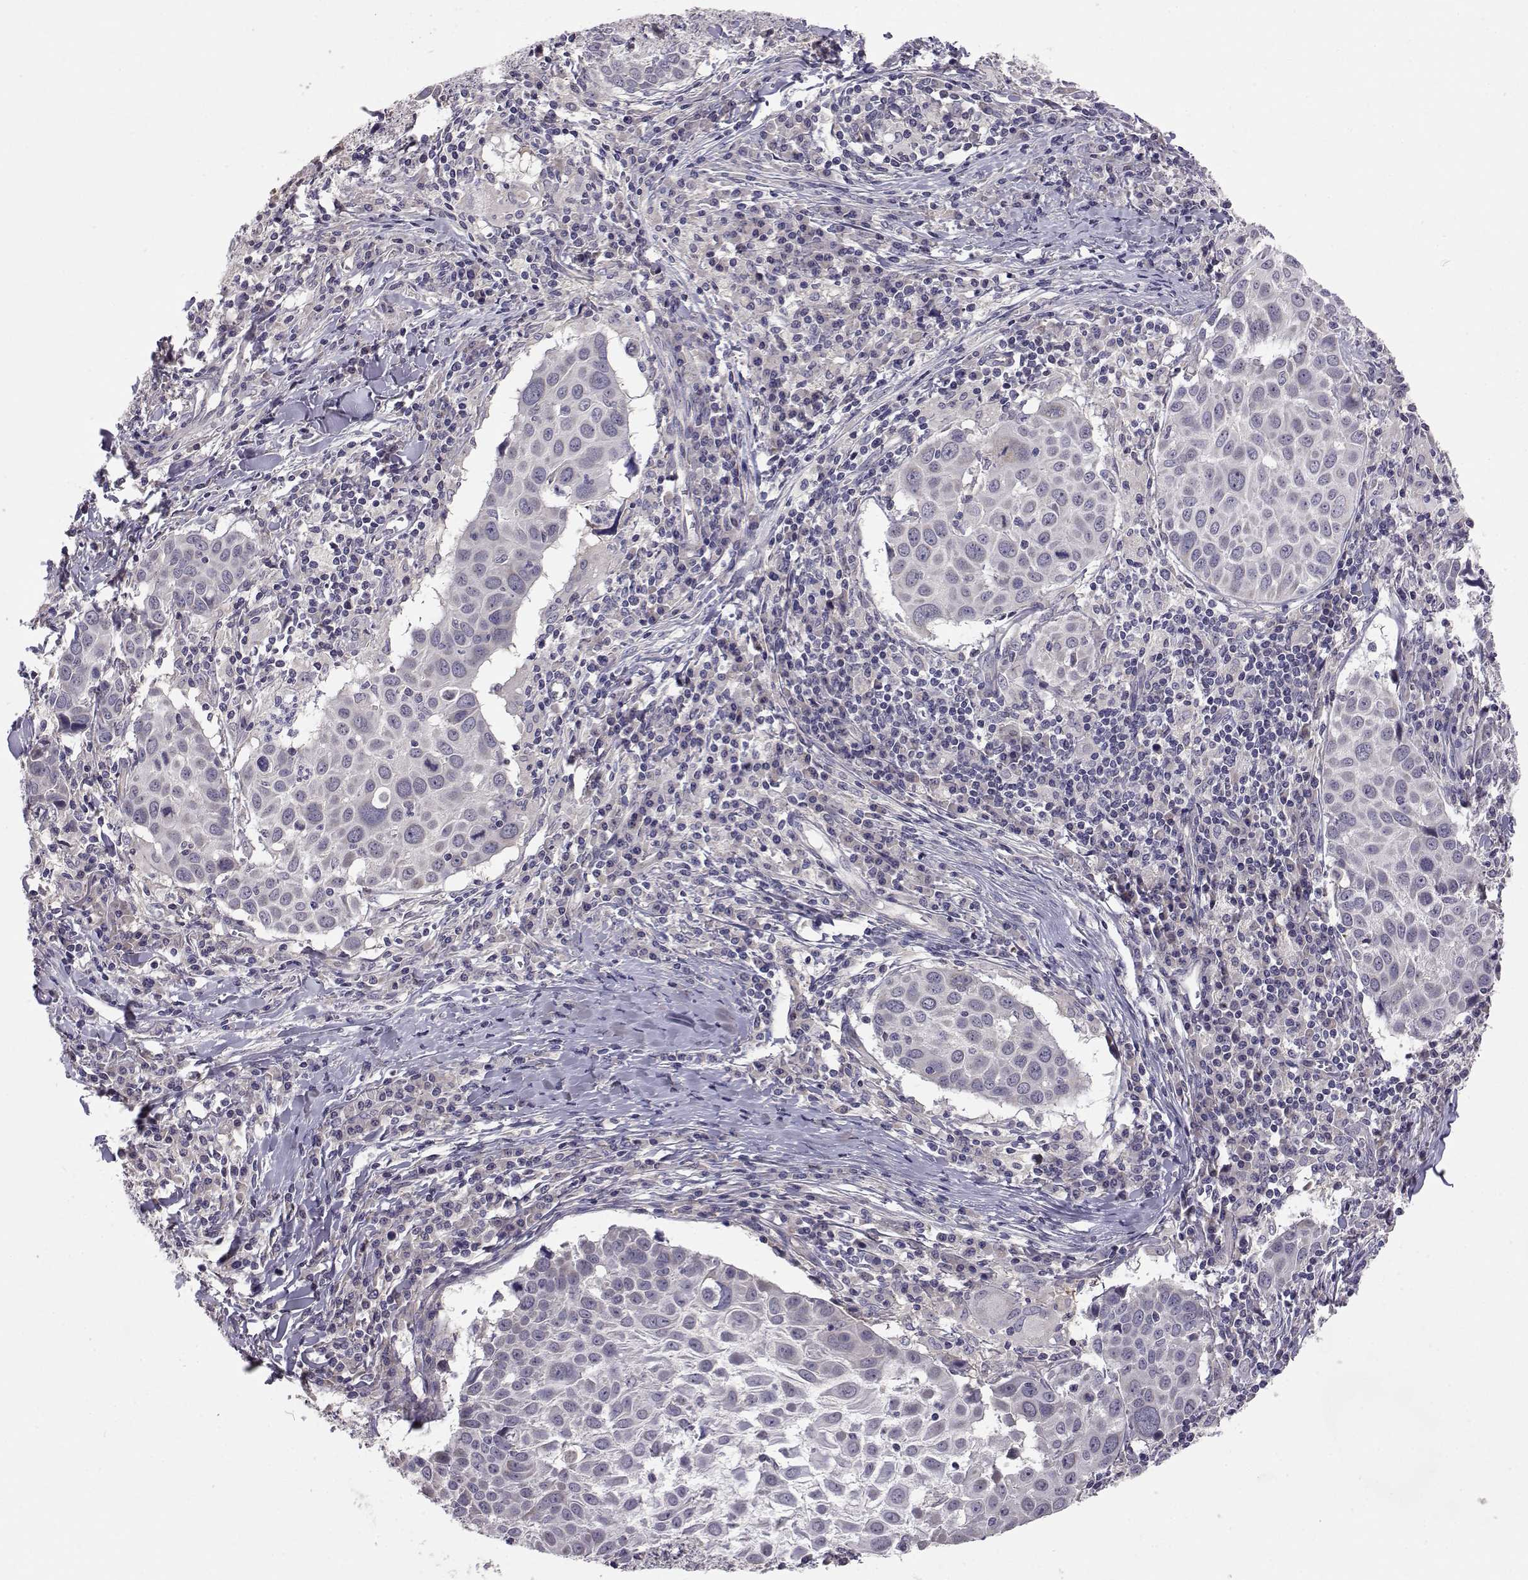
{"staining": {"intensity": "negative", "quantity": "none", "location": "none"}, "tissue": "lung cancer", "cell_type": "Tumor cells", "image_type": "cancer", "snomed": [{"axis": "morphology", "description": "Squamous cell carcinoma, NOS"}, {"axis": "topography", "description": "Lung"}], "caption": "Lung squamous cell carcinoma was stained to show a protein in brown. There is no significant positivity in tumor cells.", "gene": "PEX5L", "patient": {"sex": "male", "age": 57}}